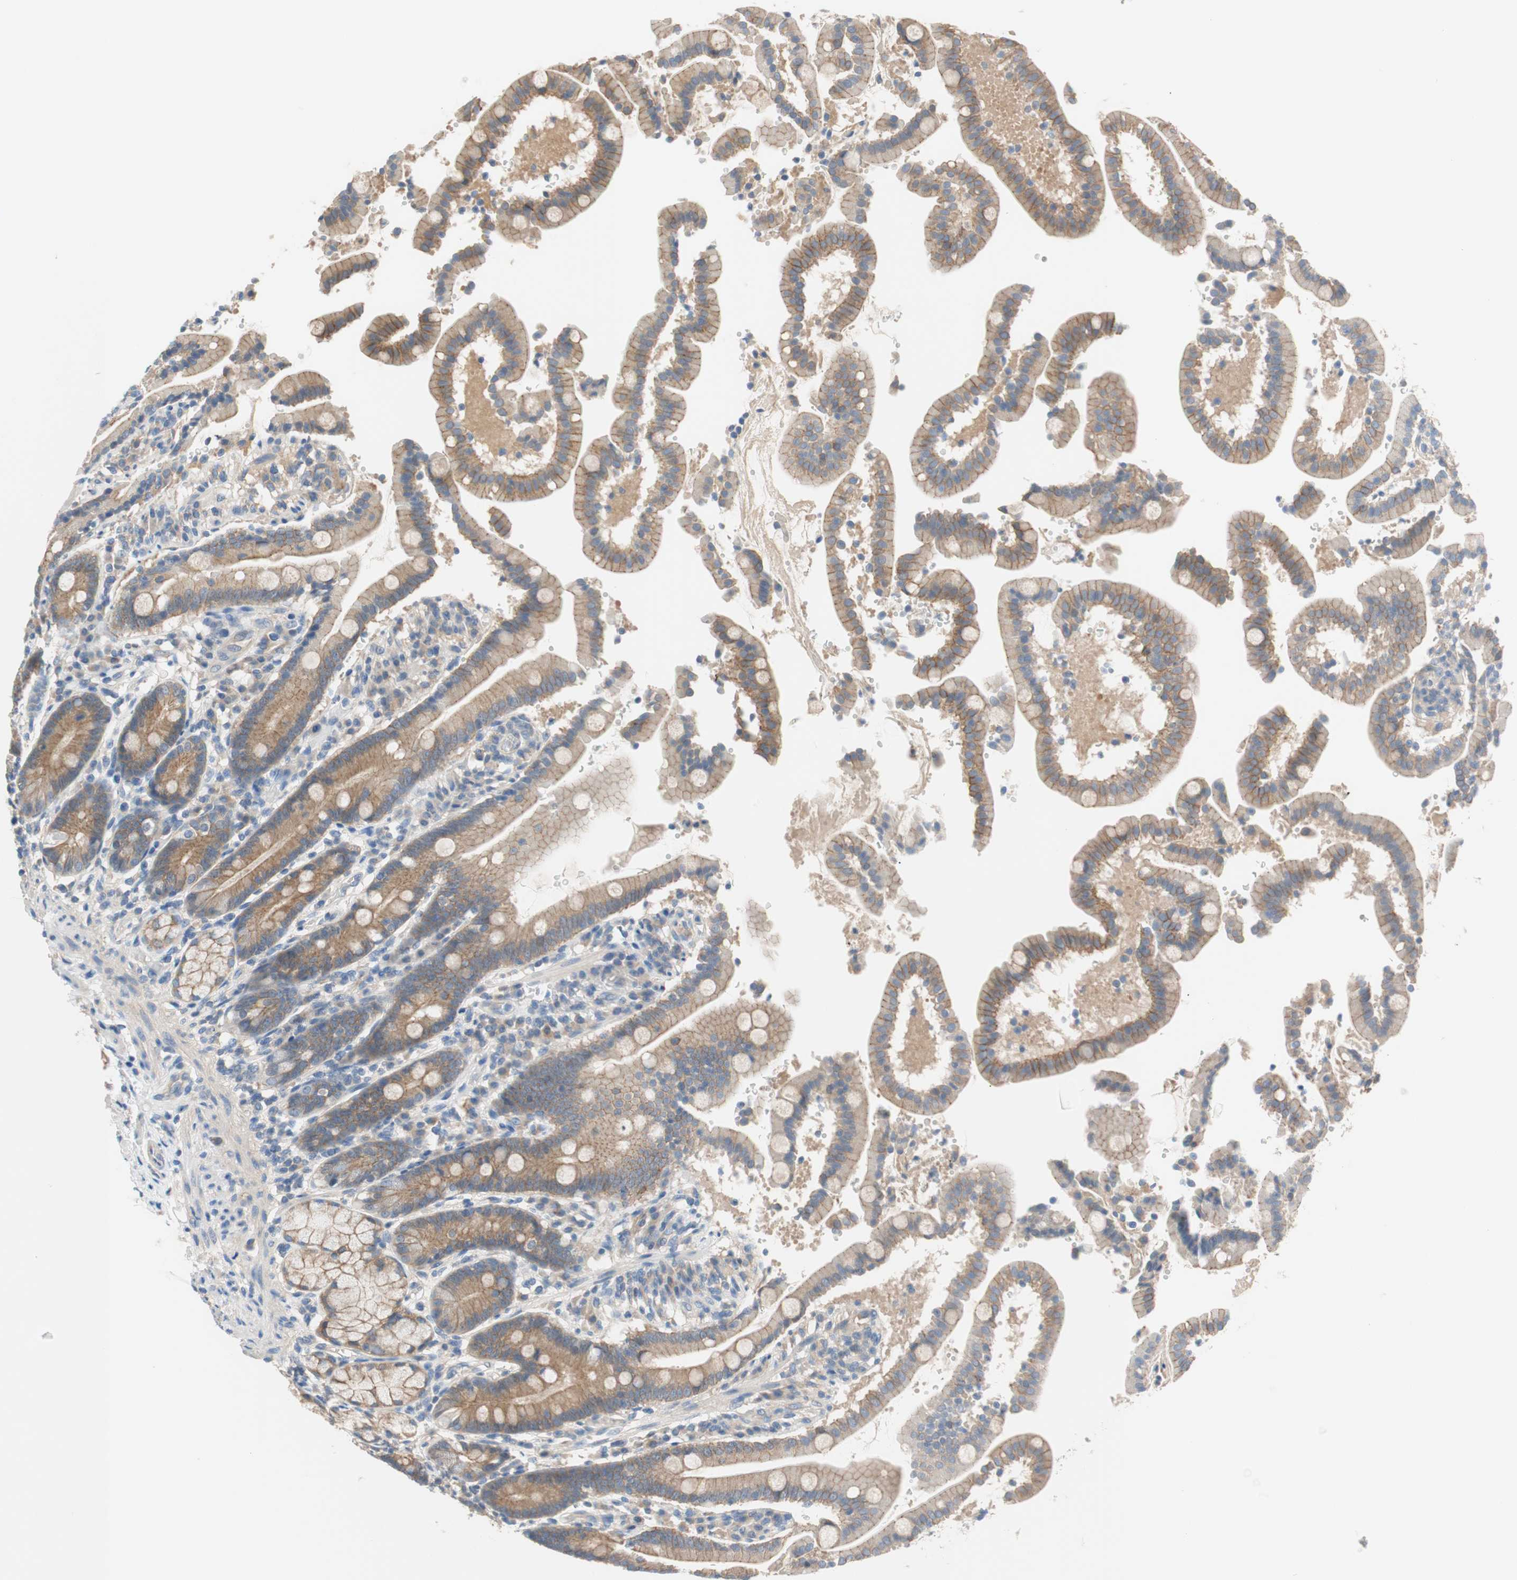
{"staining": {"intensity": "weak", "quantity": ">75%", "location": "cytoplasmic/membranous"}, "tissue": "duodenum", "cell_type": "Glandular cells", "image_type": "normal", "snomed": [{"axis": "morphology", "description": "Normal tissue, NOS"}, {"axis": "topography", "description": "Small intestine, NOS"}], "caption": "High-power microscopy captured an IHC image of unremarkable duodenum, revealing weak cytoplasmic/membranous positivity in about >75% of glandular cells.", "gene": "GLUL", "patient": {"sex": "female", "age": 71}}